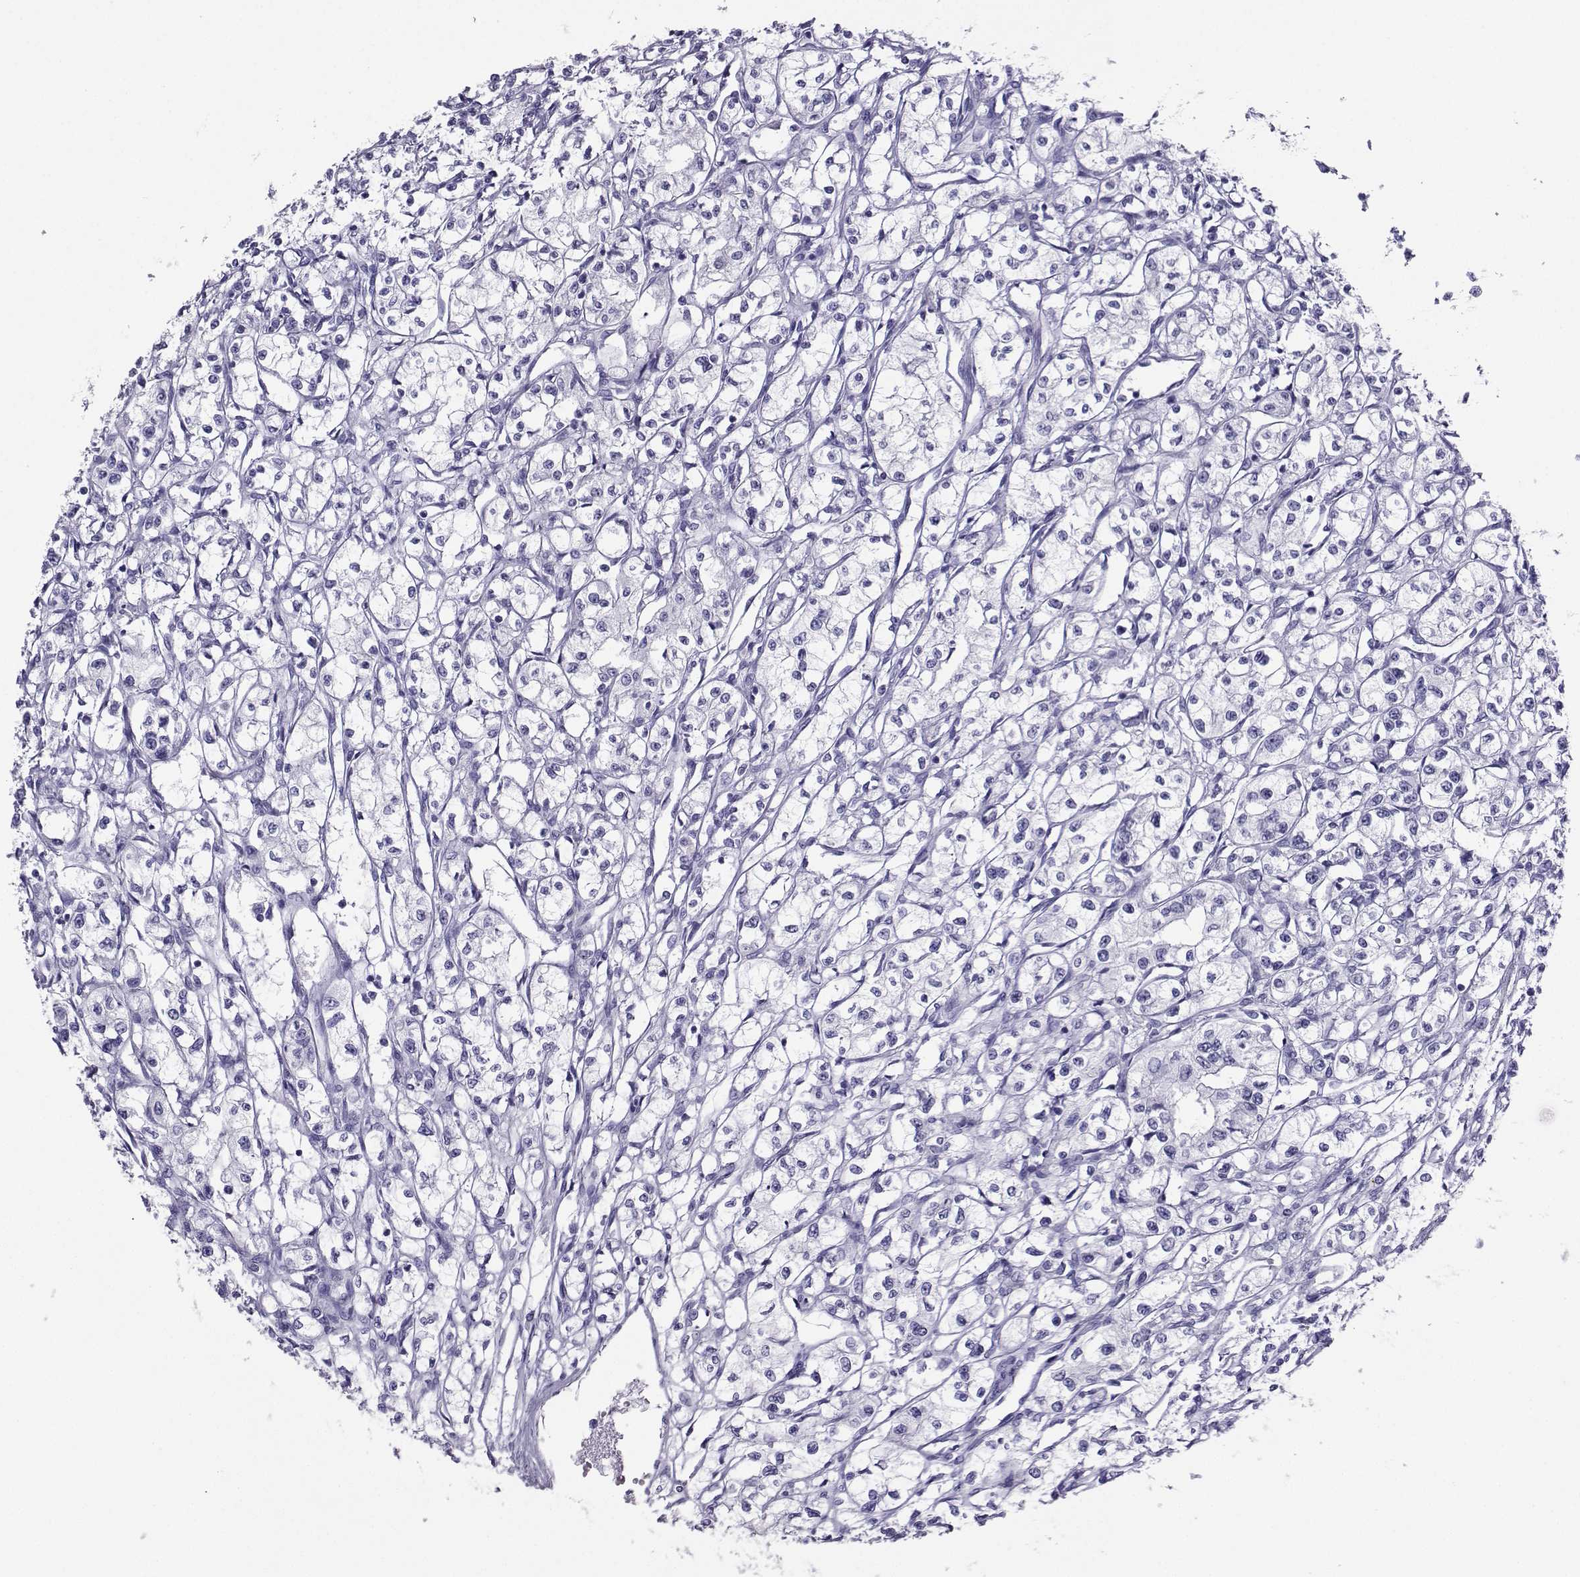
{"staining": {"intensity": "negative", "quantity": "none", "location": "none"}, "tissue": "renal cancer", "cell_type": "Tumor cells", "image_type": "cancer", "snomed": [{"axis": "morphology", "description": "Adenocarcinoma, NOS"}, {"axis": "topography", "description": "Kidney"}], "caption": "Immunohistochemical staining of human renal cancer exhibits no significant positivity in tumor cells.", "gene": "LORICRIN", "patient": {"sex": "male", "age": 56}}